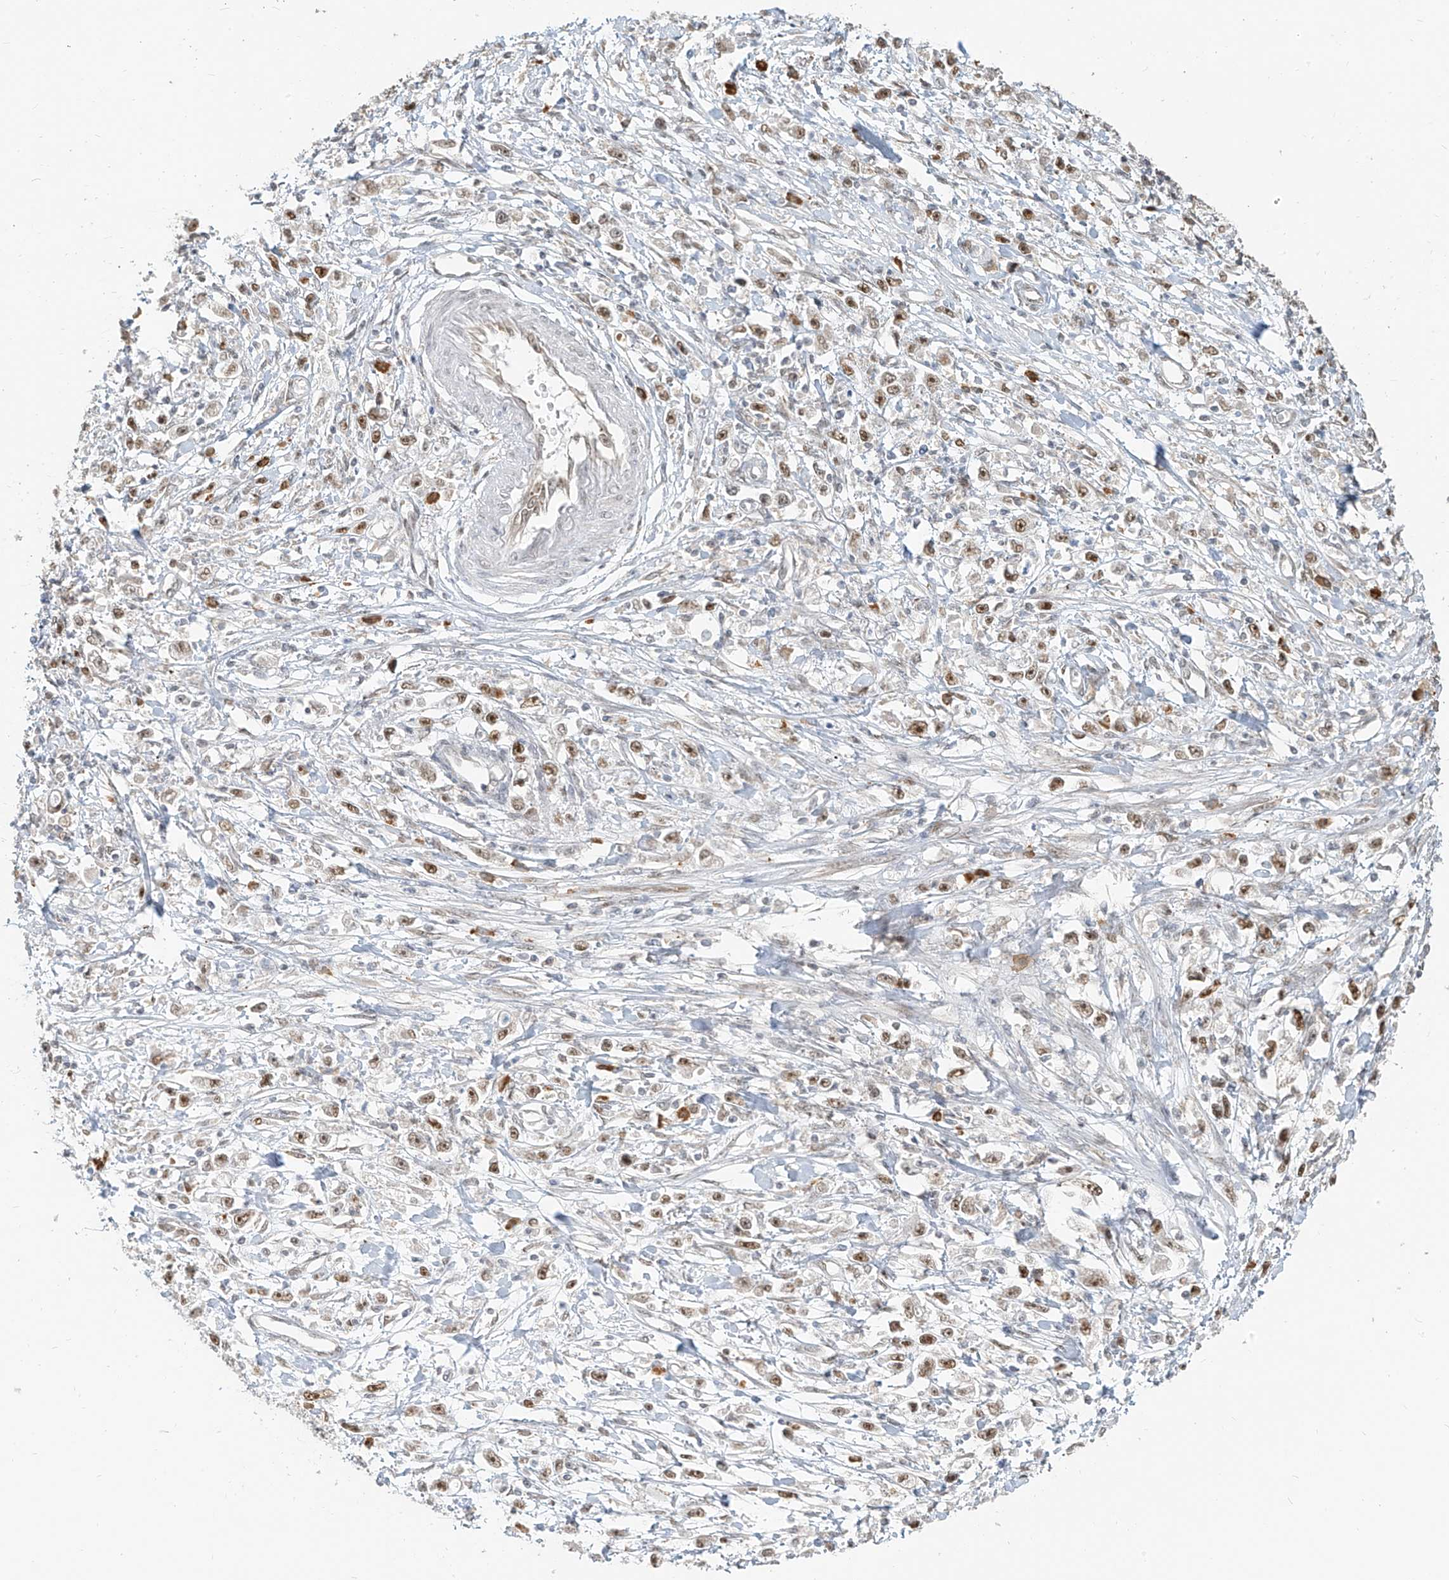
{"staining": {"intensity": "moderate", "quantity": ">75%", "location": "nuclear"}, "tissue": "stomach cancer", "cell_type": "Tumor cells", "image_type": "cancer", "snomed": [{"axis": "morphology", "description": "Adenocarcinoma, NOS"}, {"axis": "topography", "description": "Stomach"}], "caption": "High-power microscopy captured an IHC histopathology image of adenocarcinoma (stomach), revealing moderate nuclear staining in about >75% of tumor cells.", "gene": "ZMYM2", "patient": {"sex": "female", "age": 59}}